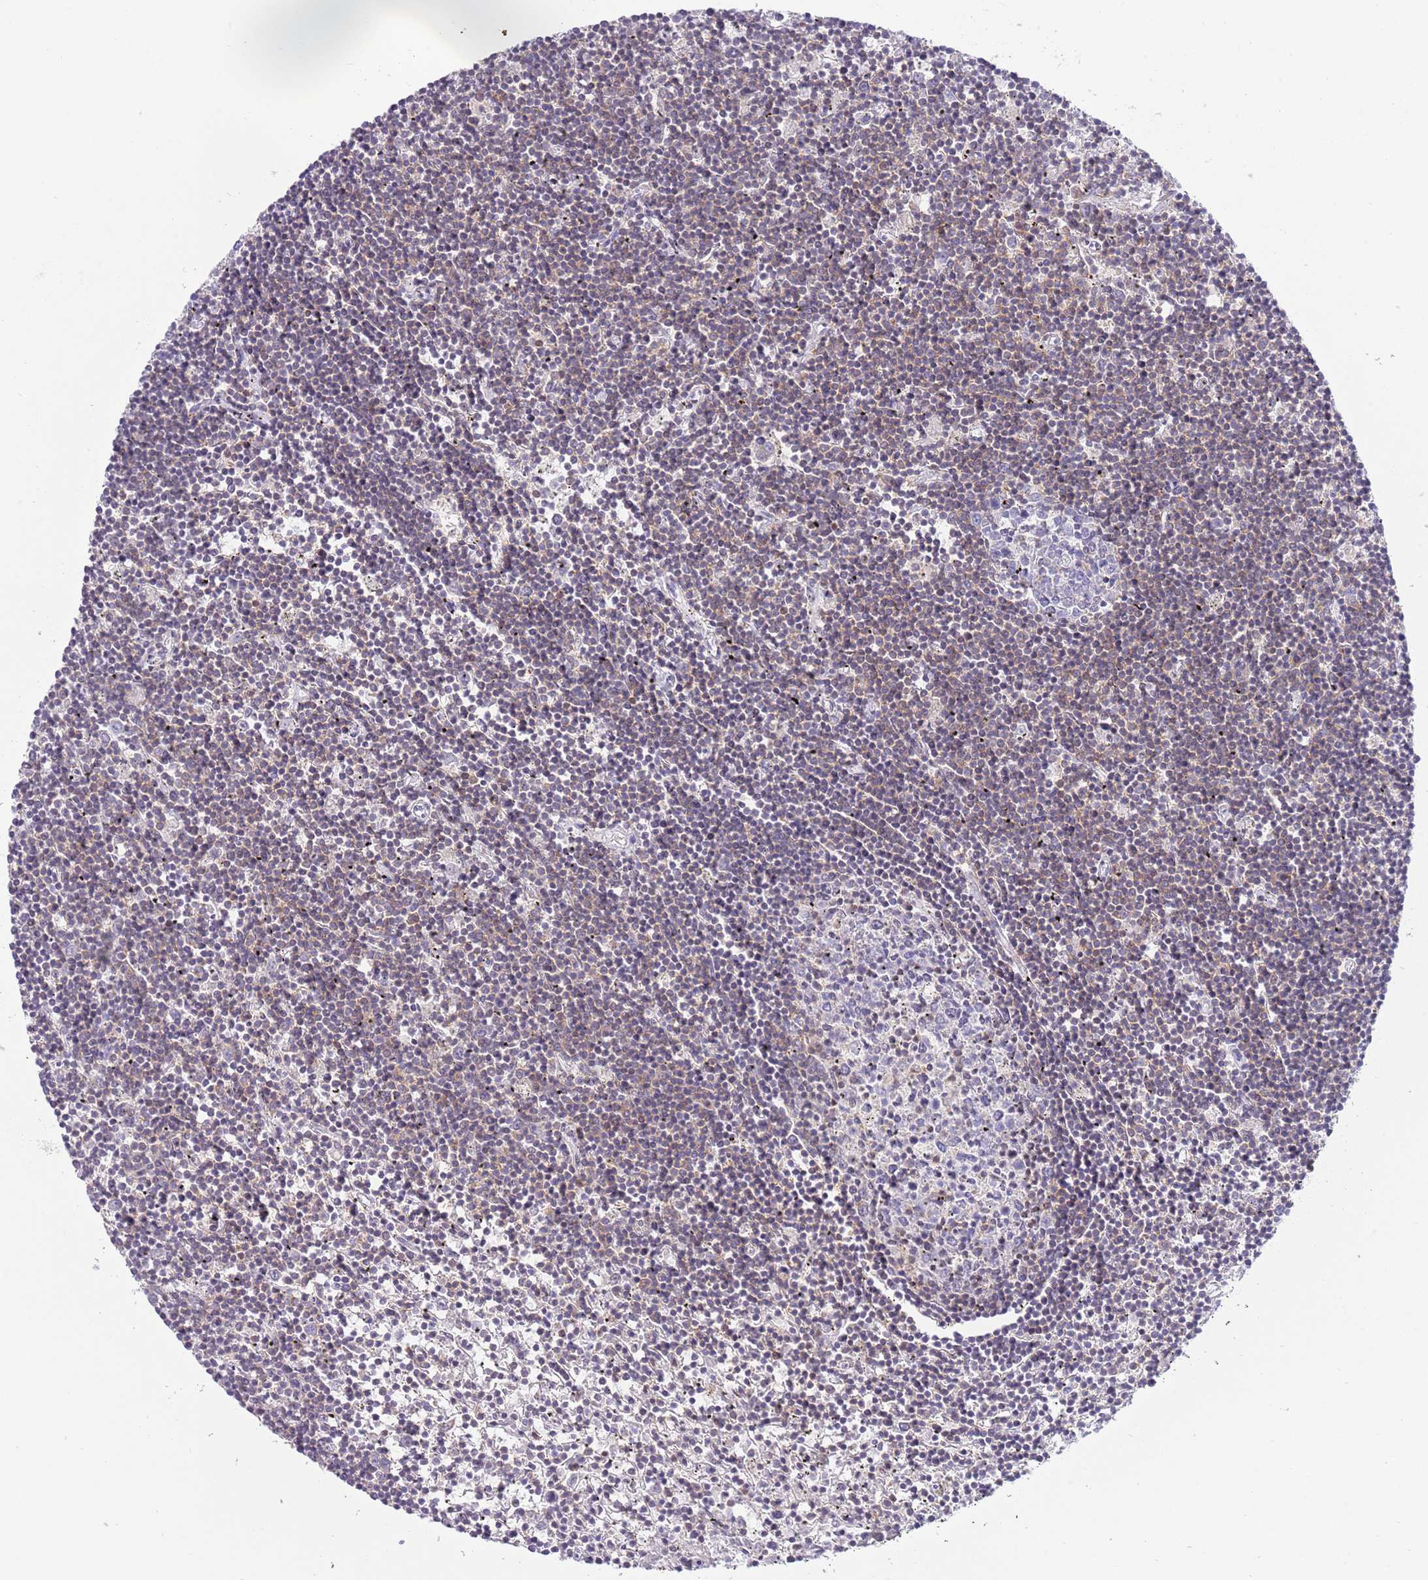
{"staining": {"intensity": "weak", "quantity": "25%-75%", "location": "cytoplasmic/membranous"}, "tissue": "lymphoma", "cell_type": "Tumor cells", "image_type": "cancer", "snomed": [{"axis": "morphology", "description": "Malignant lymphoma, non-Hodgkin's type, Low grade"}, {"axis": "topography", "description": "Spleen"}], "caption": "Weak cytoplasmic/membranous protein positivity is appreciated in approximately 25%-75% of tumor cells in lymphoma. (IHC, brightfield microscopy, high magnification).", "gene": "OR4Q3", "patient": {"sex": "male", "age": 76}}